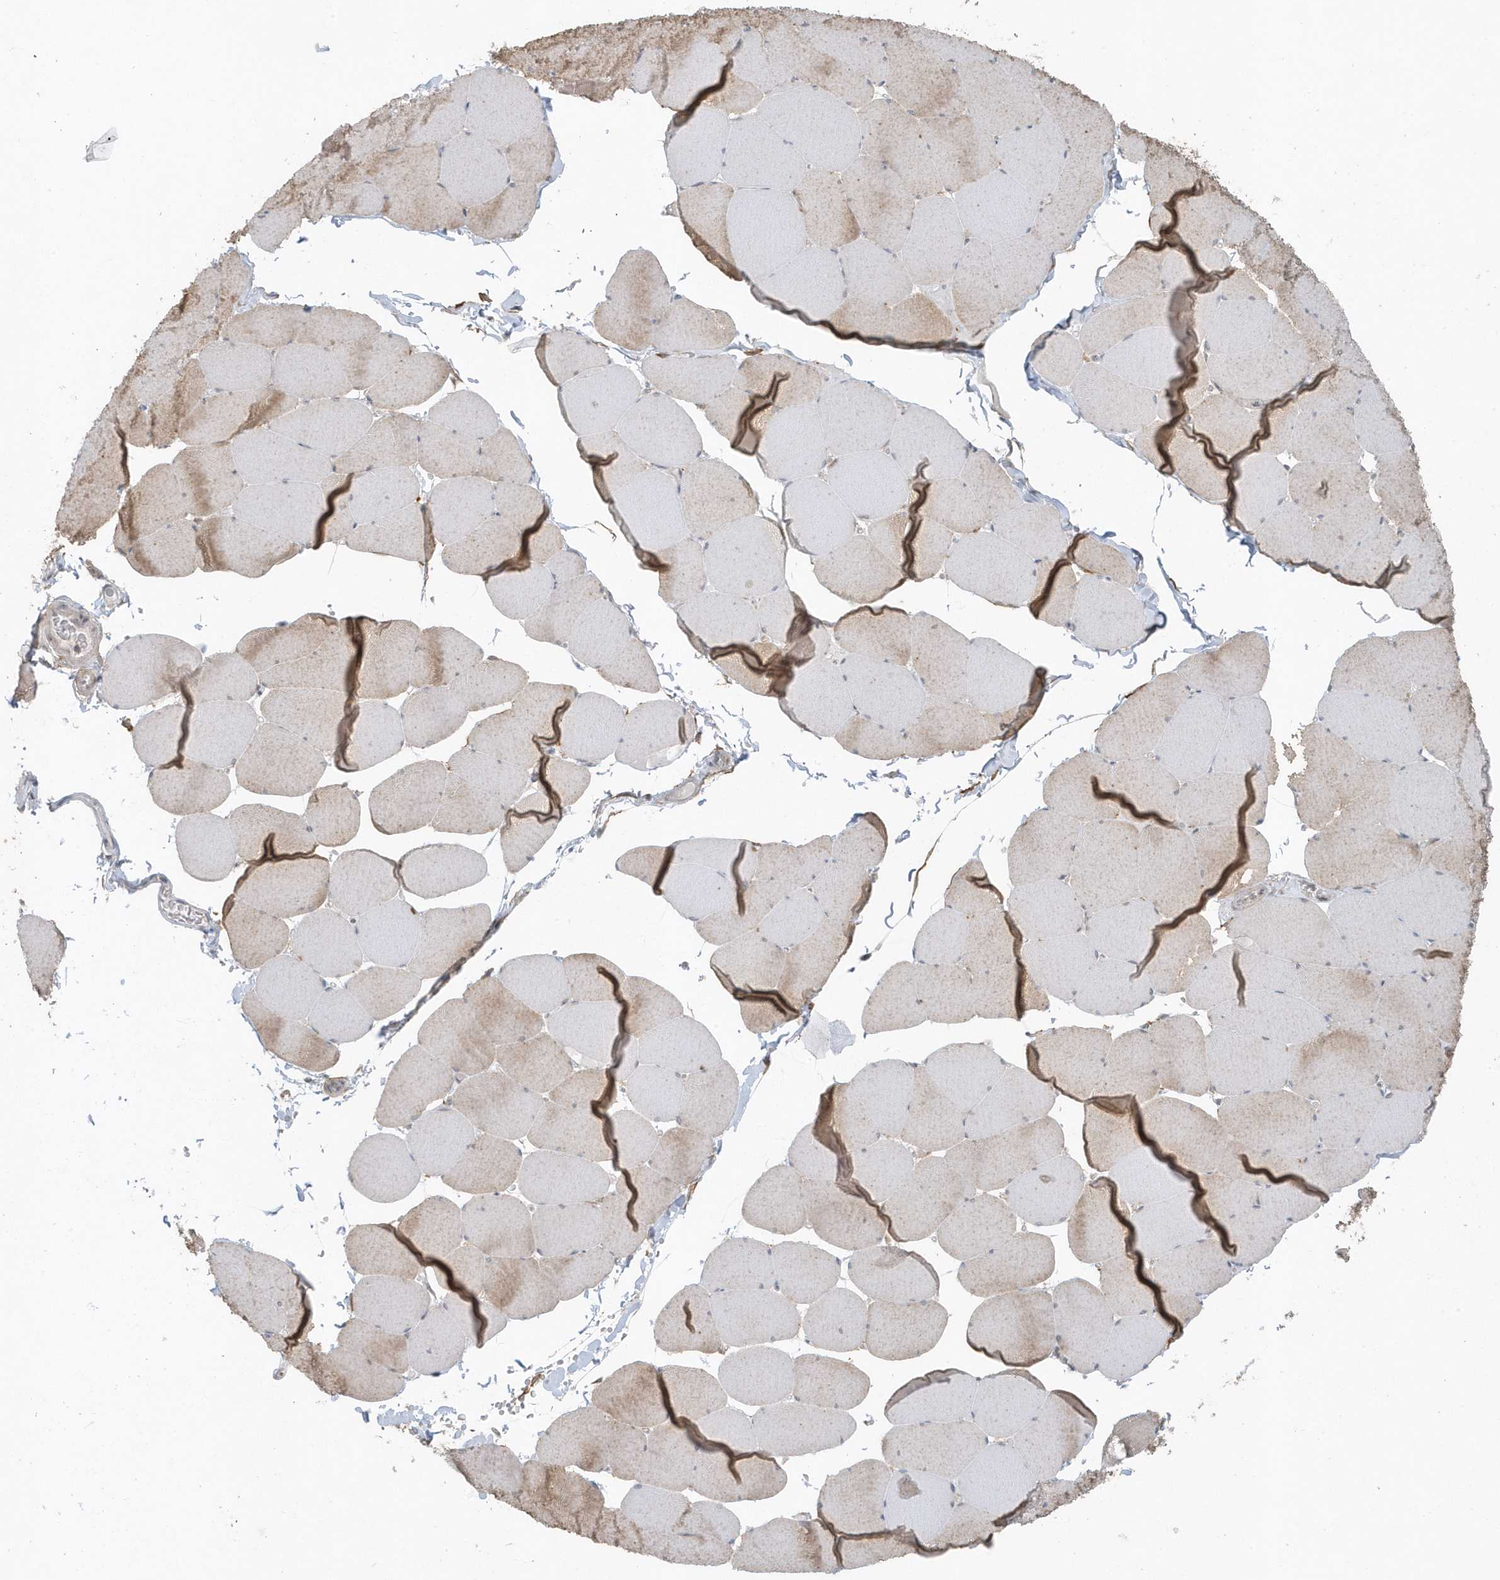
{"staining": {"intensity": "moderate", "quantity": "<25%", "location": "cytoplasmic/membranous"}, "tissue": "skeletal muscle", "cell_type": "Myocytes", "image_type": "normal", "snomed": [{"axis": "morphology", "description": "Normal tissue, NOS"}, {"axis": "topography", "description": "Skeletal muscle"}, {"axis": "topography", "description": "Head-Neck"}], "caption": "Immunohistochemical staining of benign skeletal muscle displays <25% levels of moderate cytoplasmic/membranous protein expression in approximately <25% of myocytes. (DAB IHC, brown staining for protein, blue staining for nuclei).", "gene": "PARD3B", "patient": {"sex": "male", "age": 66}}